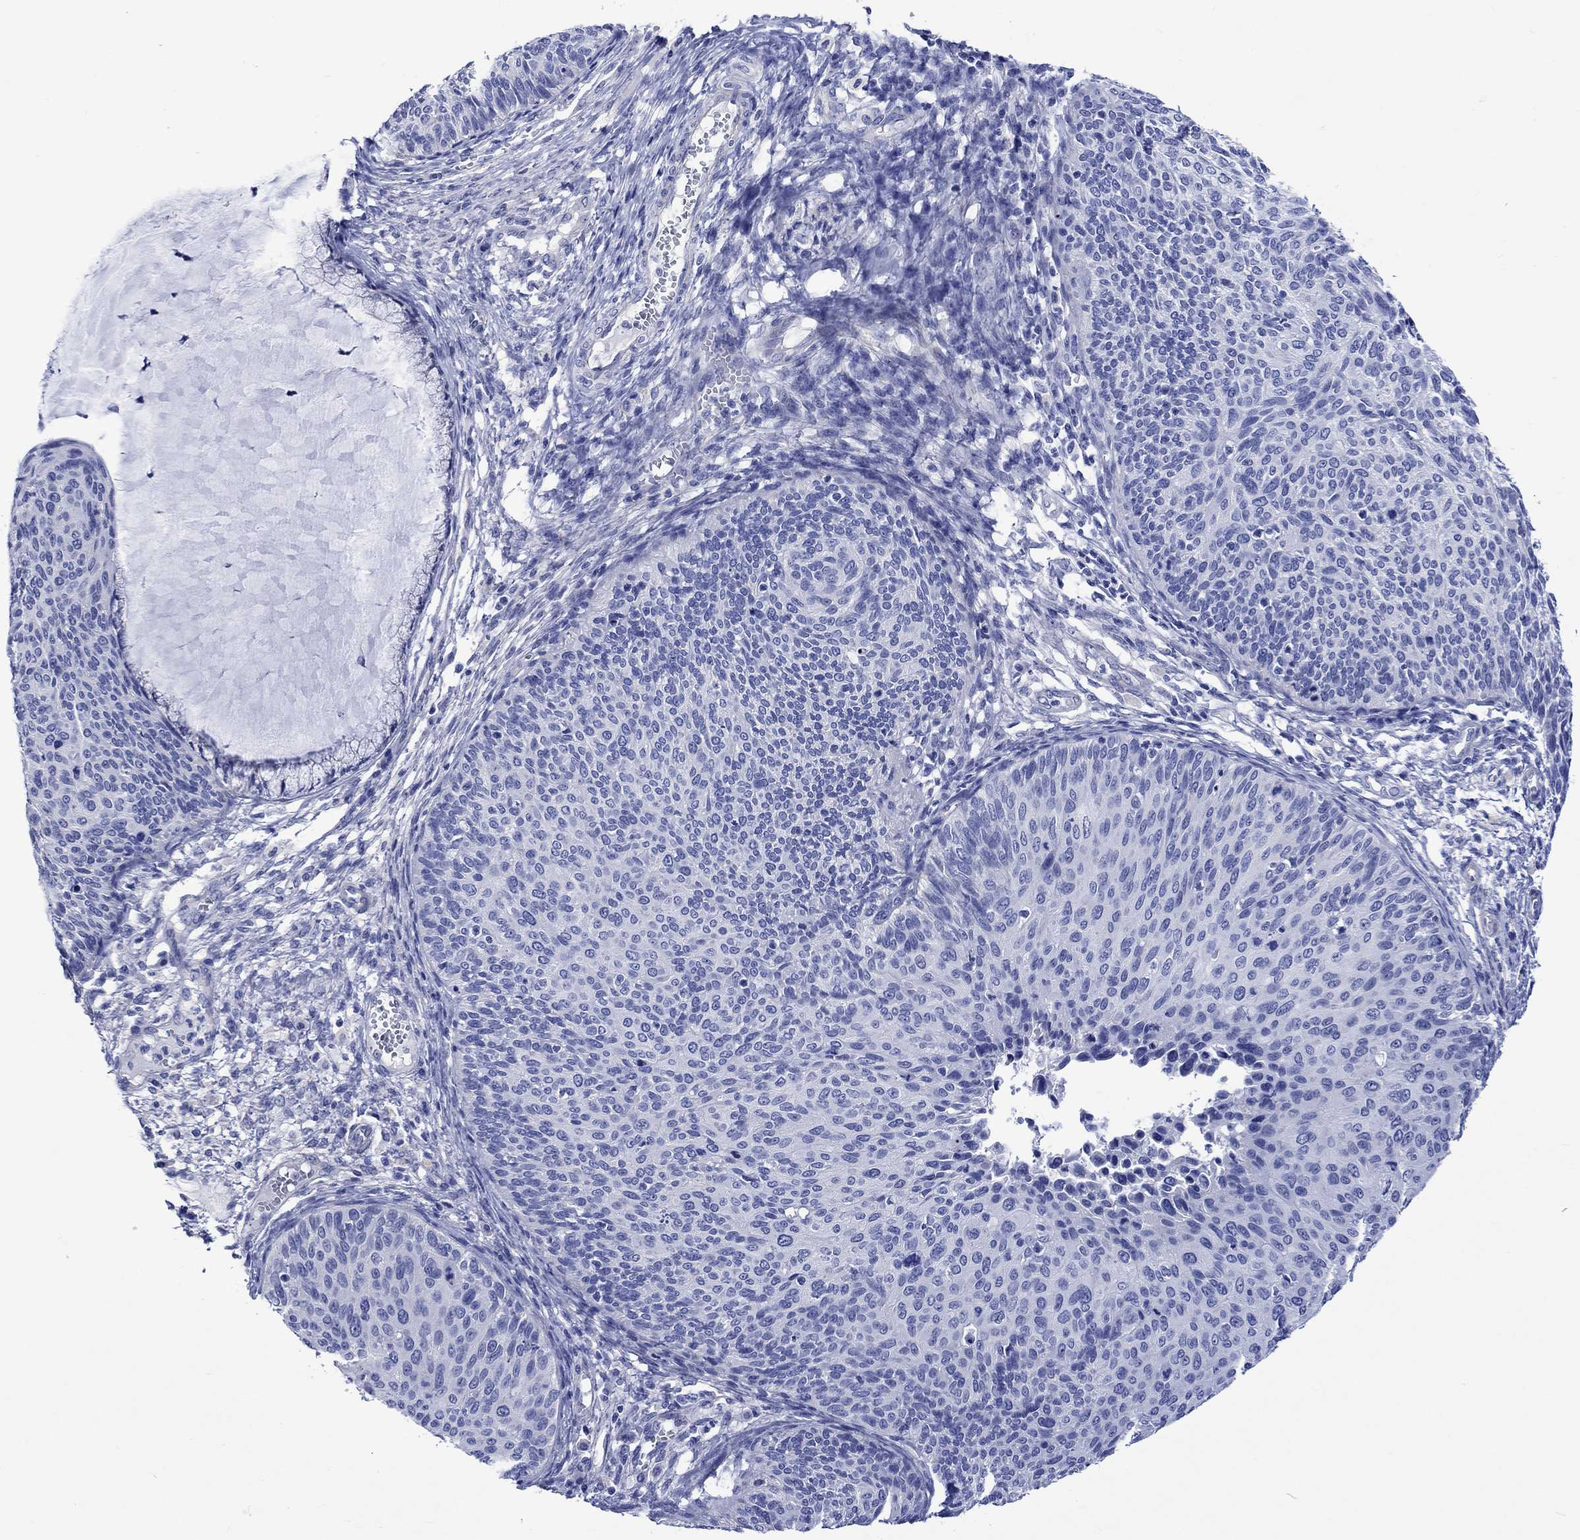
{"staining": {"intensity": "negative", "quantity": "none", "location": "none"}, "tissue": "cervical cancer", "cell_type": "Tumor cells", "image_type": "cancer", "snomed": [{"axis": "morphology", "description": "Squamous cell carcinoma, NOS"}, {"axis": "topography", "description": "Cervix"}], "caption": "Cervical cancer was stained to show a protein in brown. There is no significant staining in tumor cells. (DAB (3,3'-diaminobenzidine) immunohistochemistry (IHC), high magnification).", "gene": "HARBI1", "patient": {"sex": "female", "age": 36}}